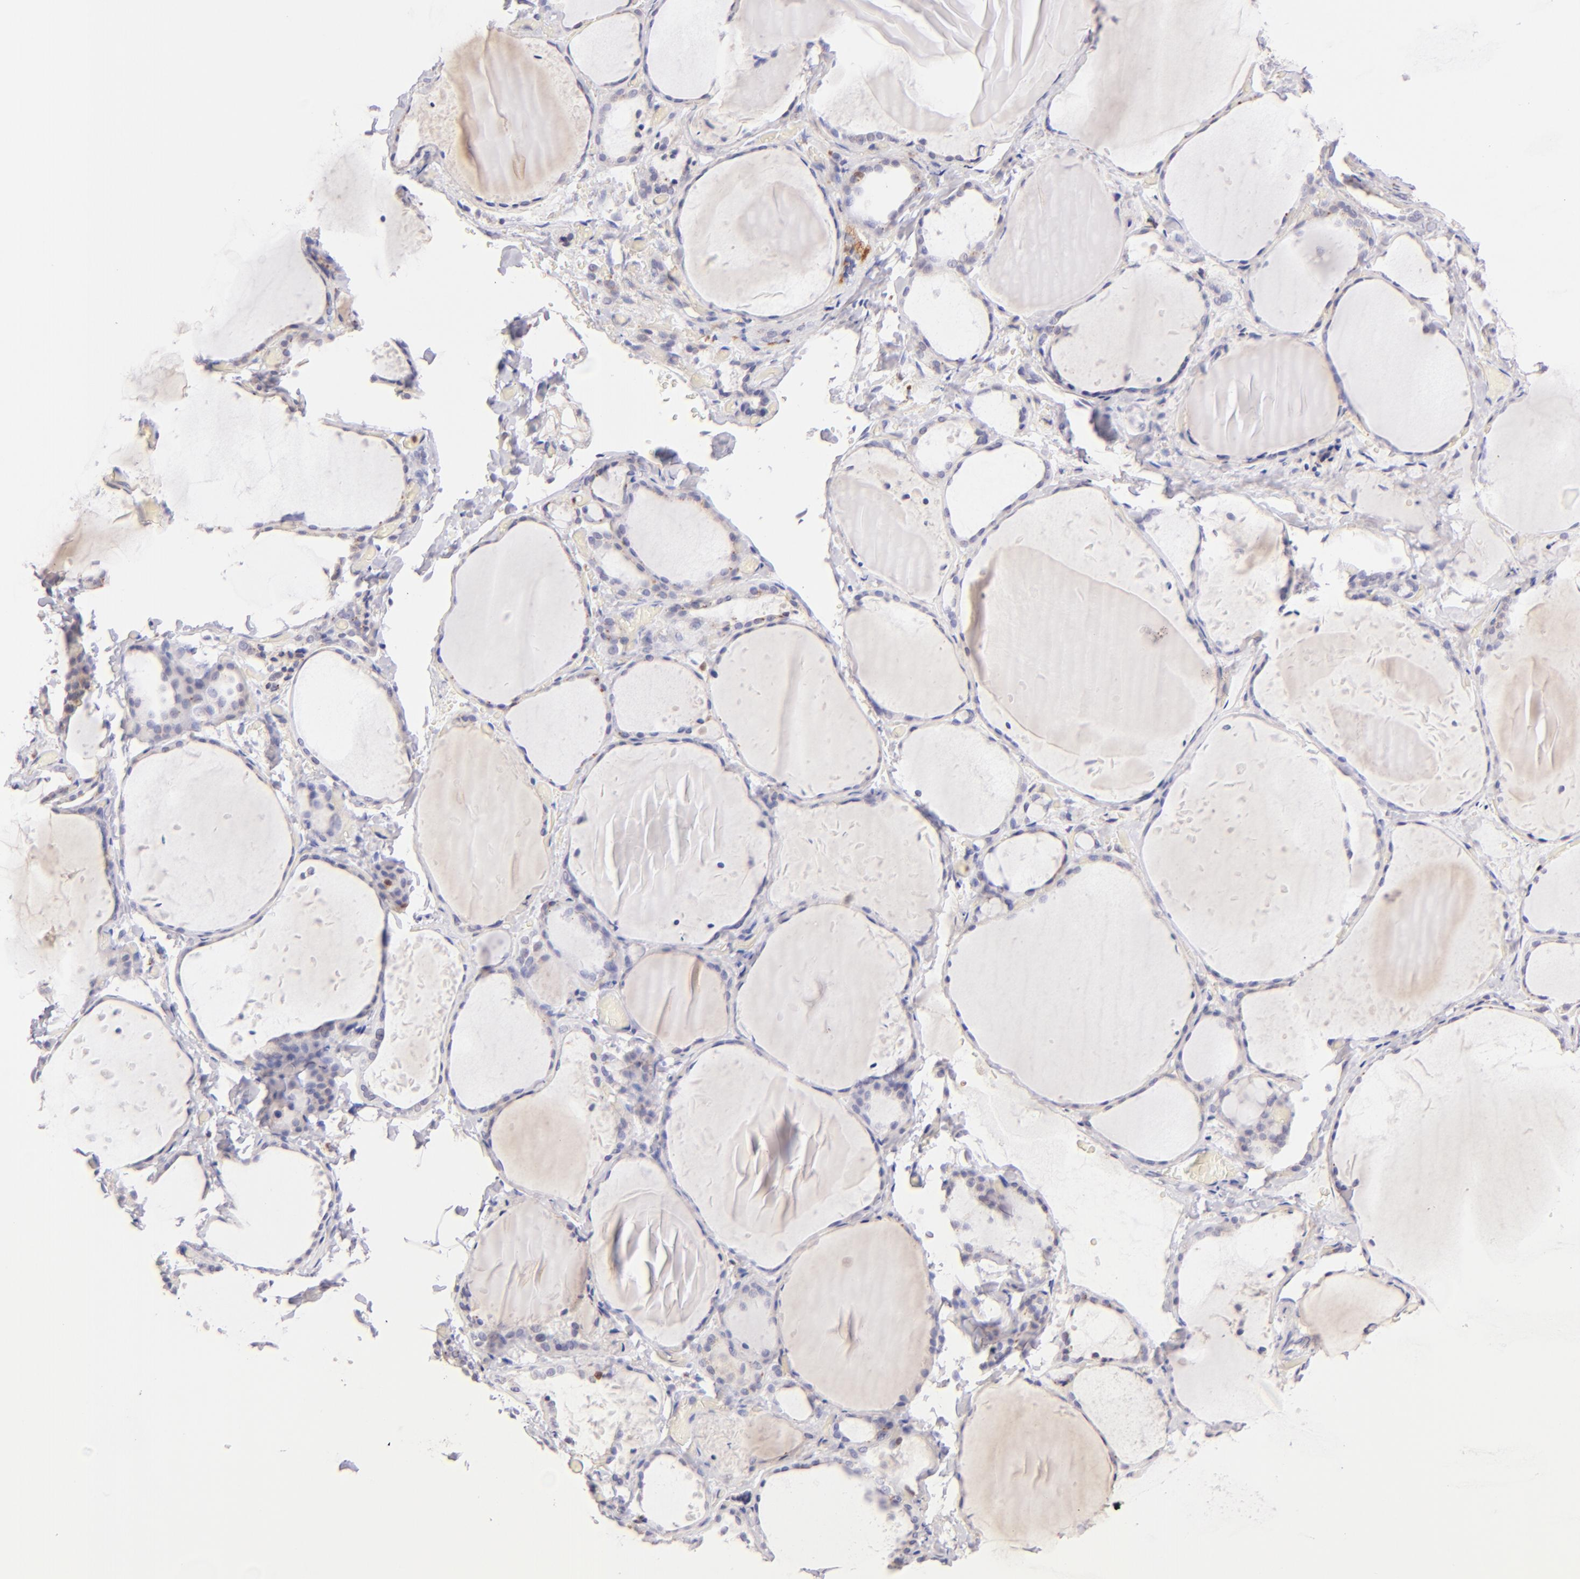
{"staining": {"intensity": "moderate", "quantity": "25%-75%", "location": "cytoplasmic/membranous"}, "tissue": "thyroid gland", "cell_type": "Glandular cells", "image_type": "normal", "snomed": [{"axis": "morphology", "description": "Normal tissue, NOS"}, {"axis": "topography", "description": "Thyroid gland"}], "caption": "Immunohistochemical staining of normal human thyroid gland displays 25%-75% levels of moderate cytoplasmic/membranous protein staining in approximately 25%-75% of glandular cells.", "gene": "ZAP70", "patient": {"sex": "female", "age": 22}}